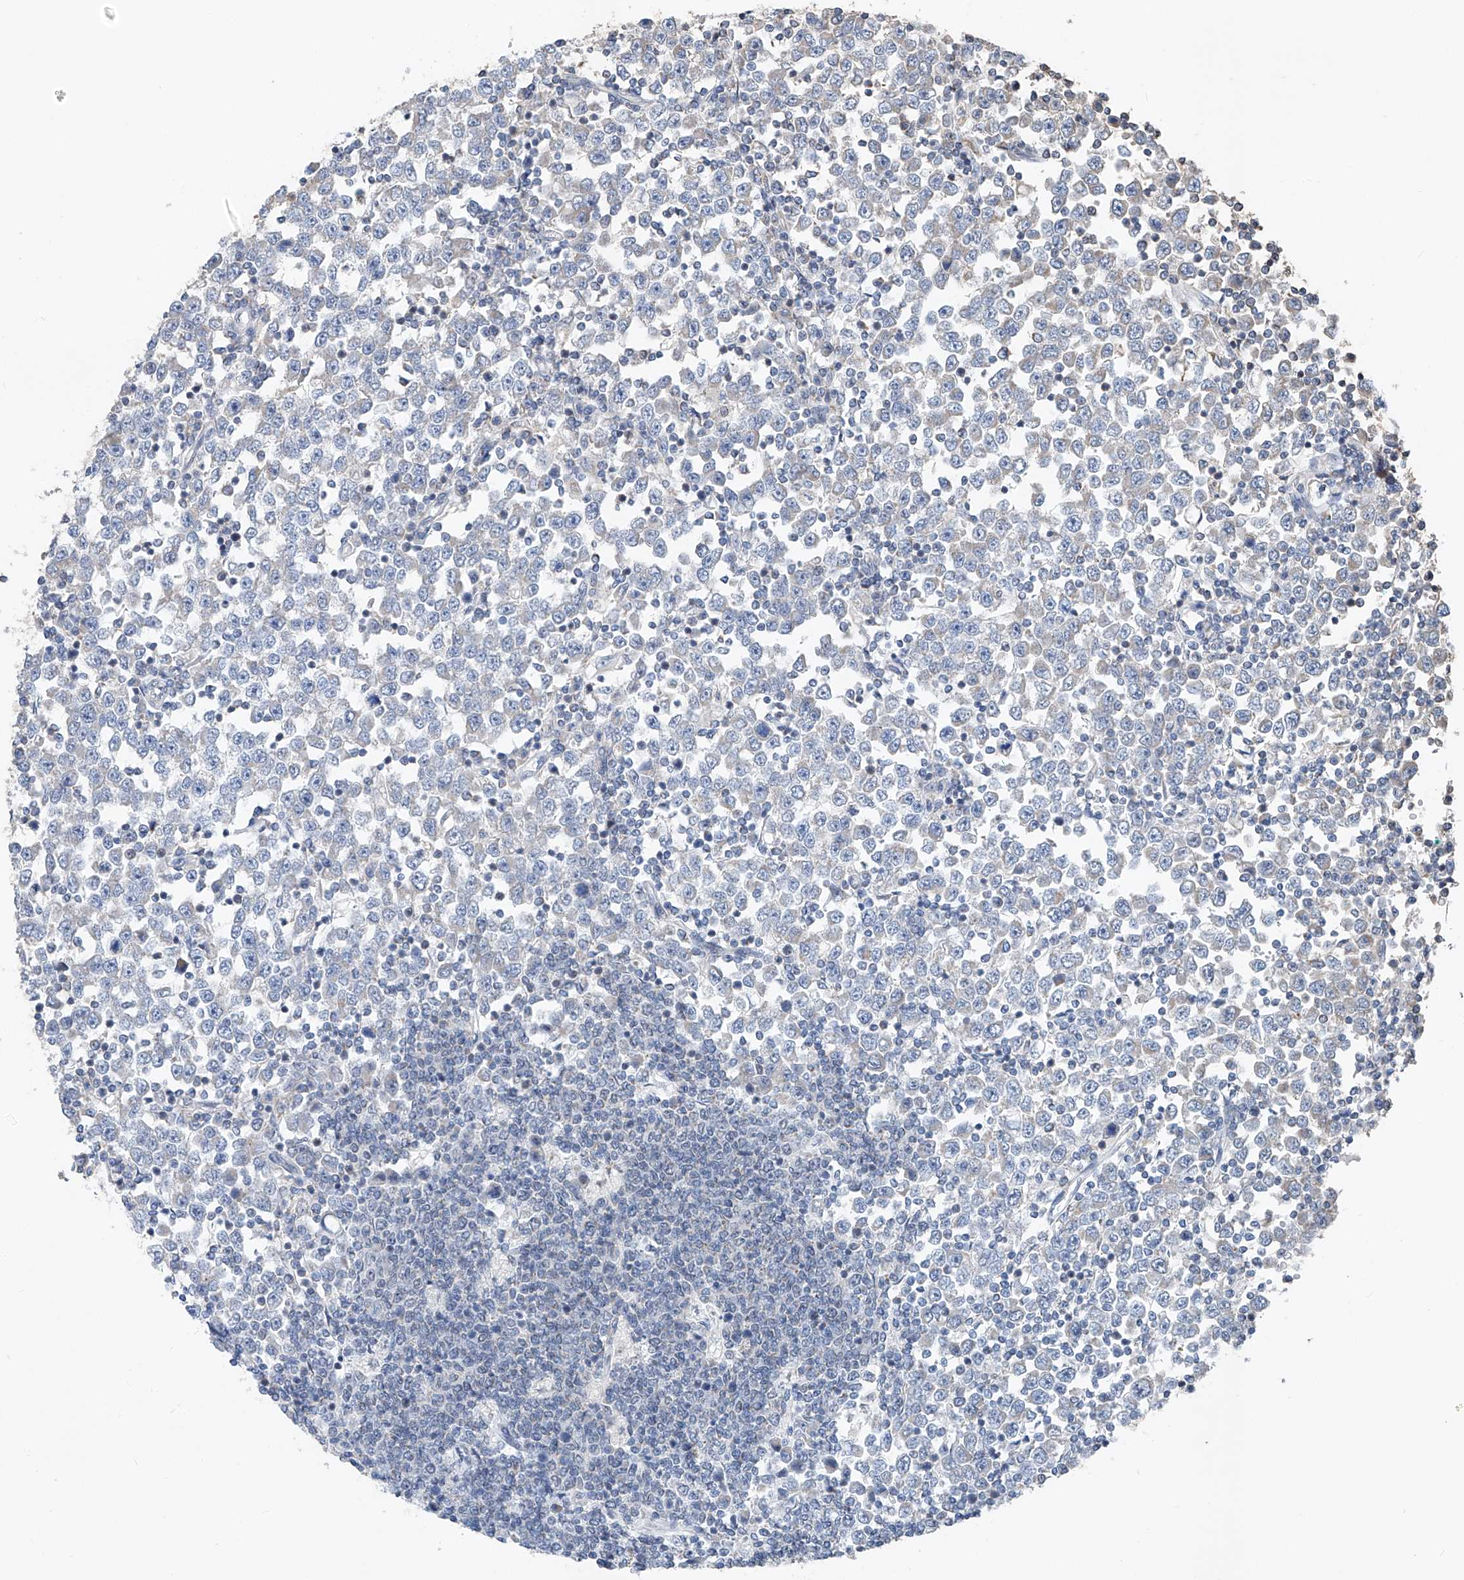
{"staining": {"intensity": "negative", "quantity": "none", "location": "none"}, "tissue": "testis cancer", "cell_type": "Tumor cells", "image_type": "cancer", "snomed": [{"axis": "morphology", "description": "Seminoma, NOS"}, {"axis": "topography", "description": "Testis"}], "caption": "The IHC photomicrograph has no significant staining in tumor cells of seminoma (testis) tissue. Nuclei are stained in blue.", "gene": "KLF15", "patient": {"sex": "male", "age": 65}}